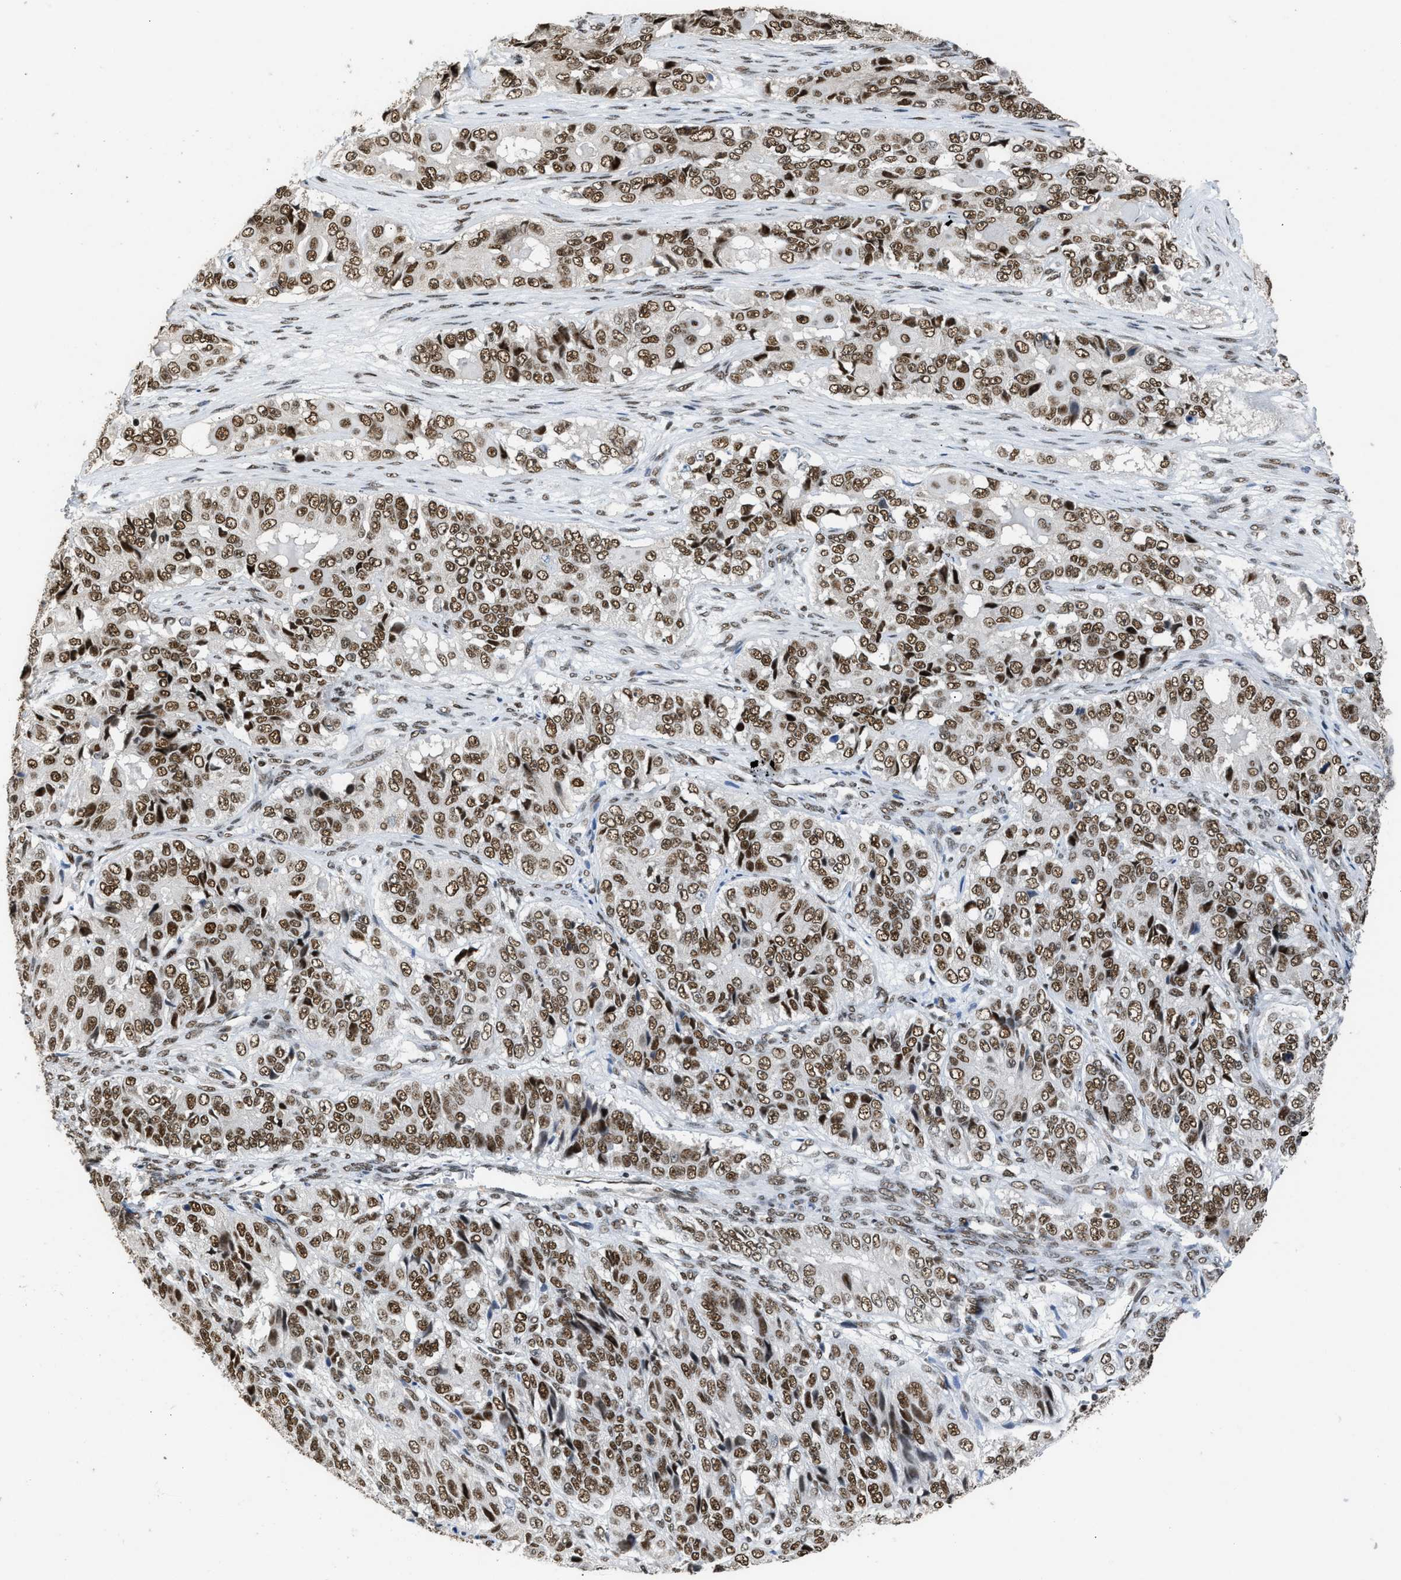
{"staining": {"intensity": "strong", "quantity": ">75%", "location": "nuclear"}, "tissue": "ovarian cancer", "cell_type": "Tumor cells", "image_type": "cancer", "snomed": [{"axis": "morphology", "description": "Carcinoma, endometroid"}, {"axis": "topography", "description": "Ovary"}], "caption": "Human endometroid carcinoma (ovarian) stained for a protein (brown) displays strong nuclear positive positivity in approximately >75% of tumor cells.", "gene": "SCAF4", "patient": {"sex": "female", "age": 51}}